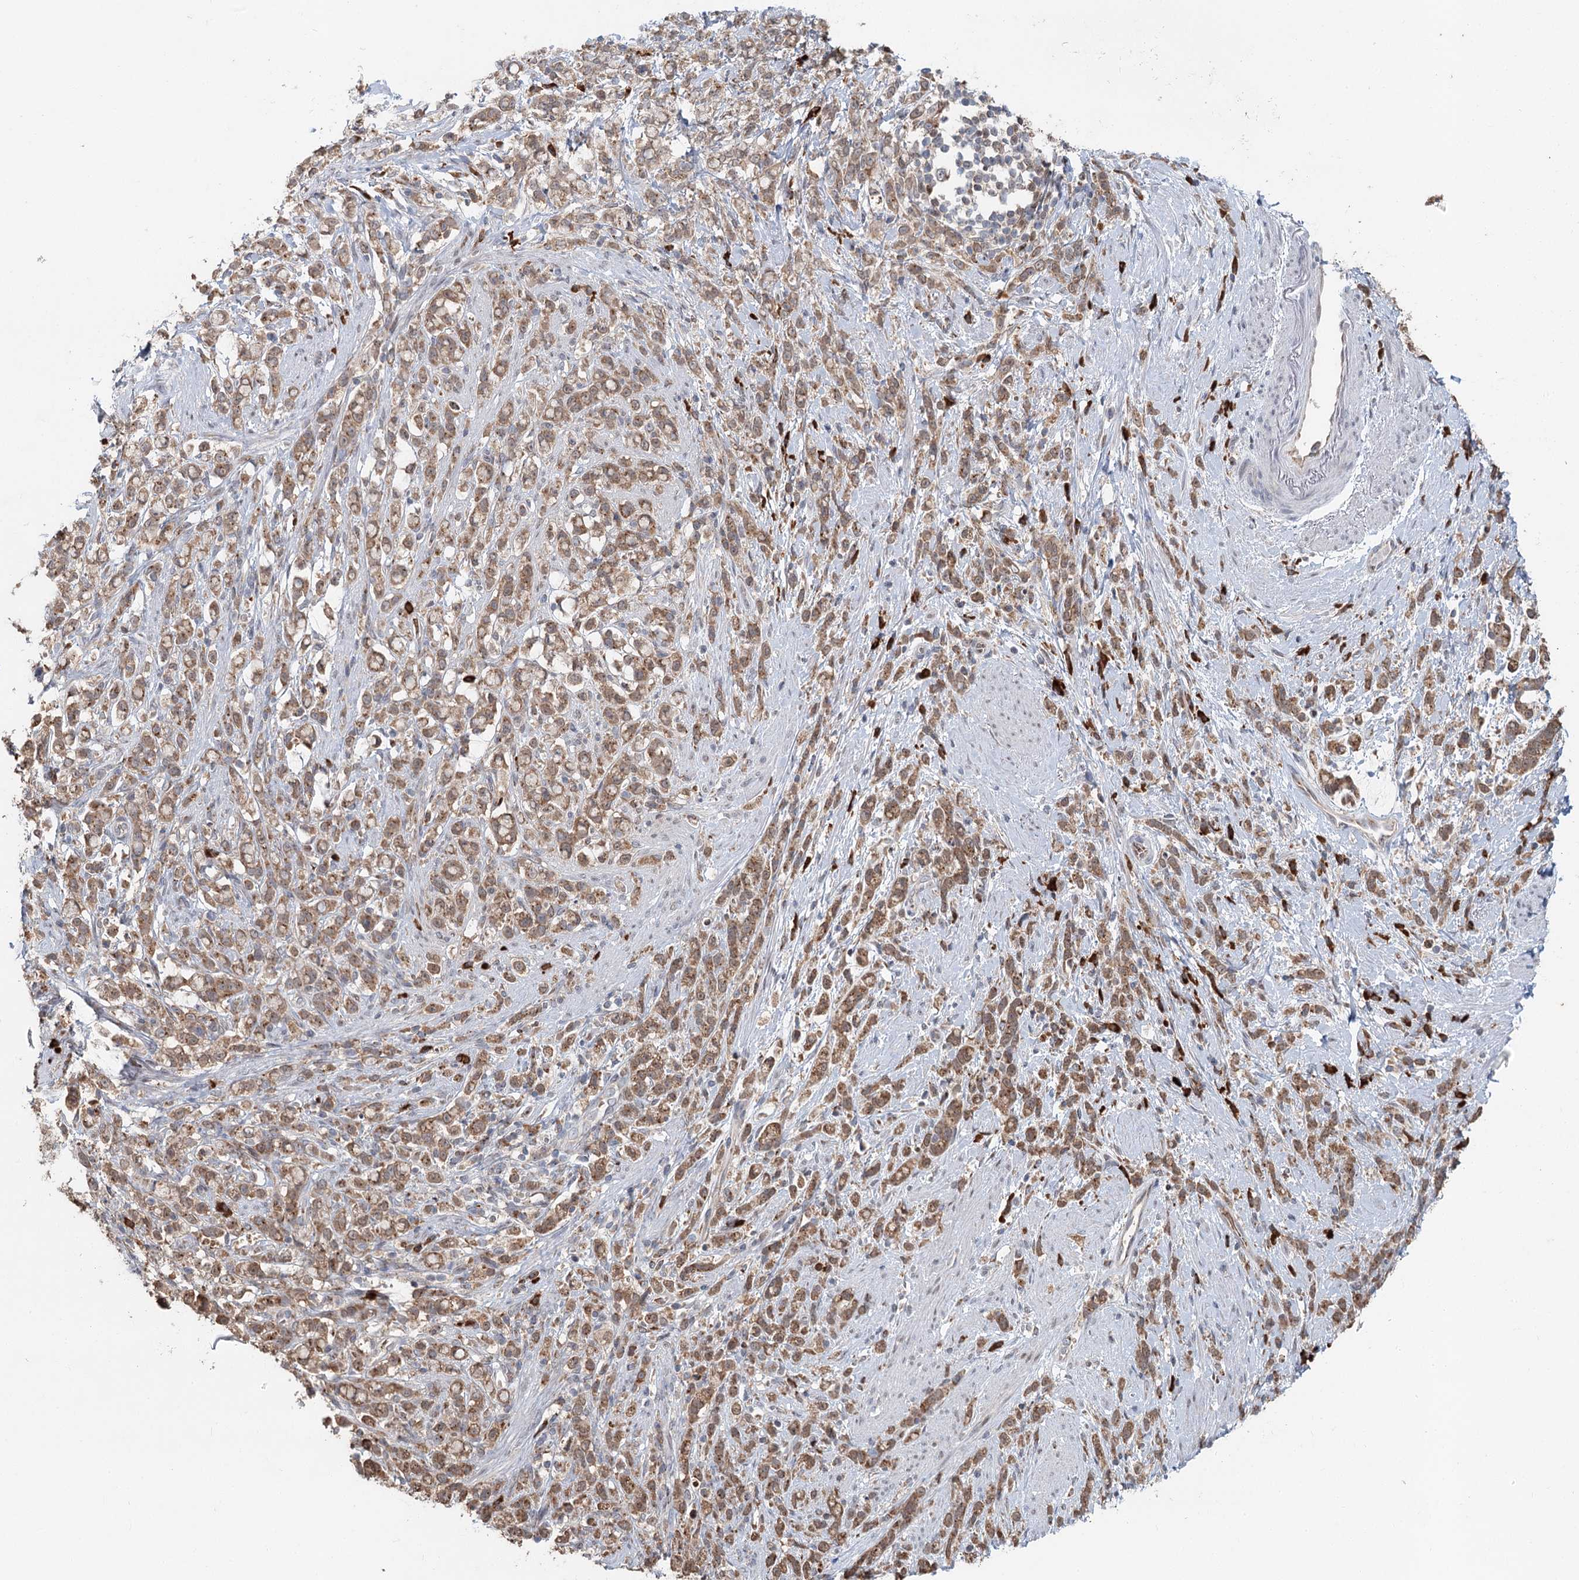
{"staining": {"intensity": "moderate", "quantity": ">75%", "location": "cytoplasmic/membranous"}, "tissue": "stomach cancer", "cell_type": "Tumor cells", "image_type": "cancer", "snomed": [{"axis": "morphology", "description": "Adenocarcinoma, NOS"}, {"axis": "topography", "description": "Stomach"}], "caption": "Immunohistochemistry (IHC) histopathology image of human stomach adenocarcinoma stained for a protein (brown), which demonstrates medium levels of moderate cytoplasmic/membranous positivity in approximately >75% of tumor cells.", "gene": "ADK", "patient": {"sex": "female", "age": 60}}